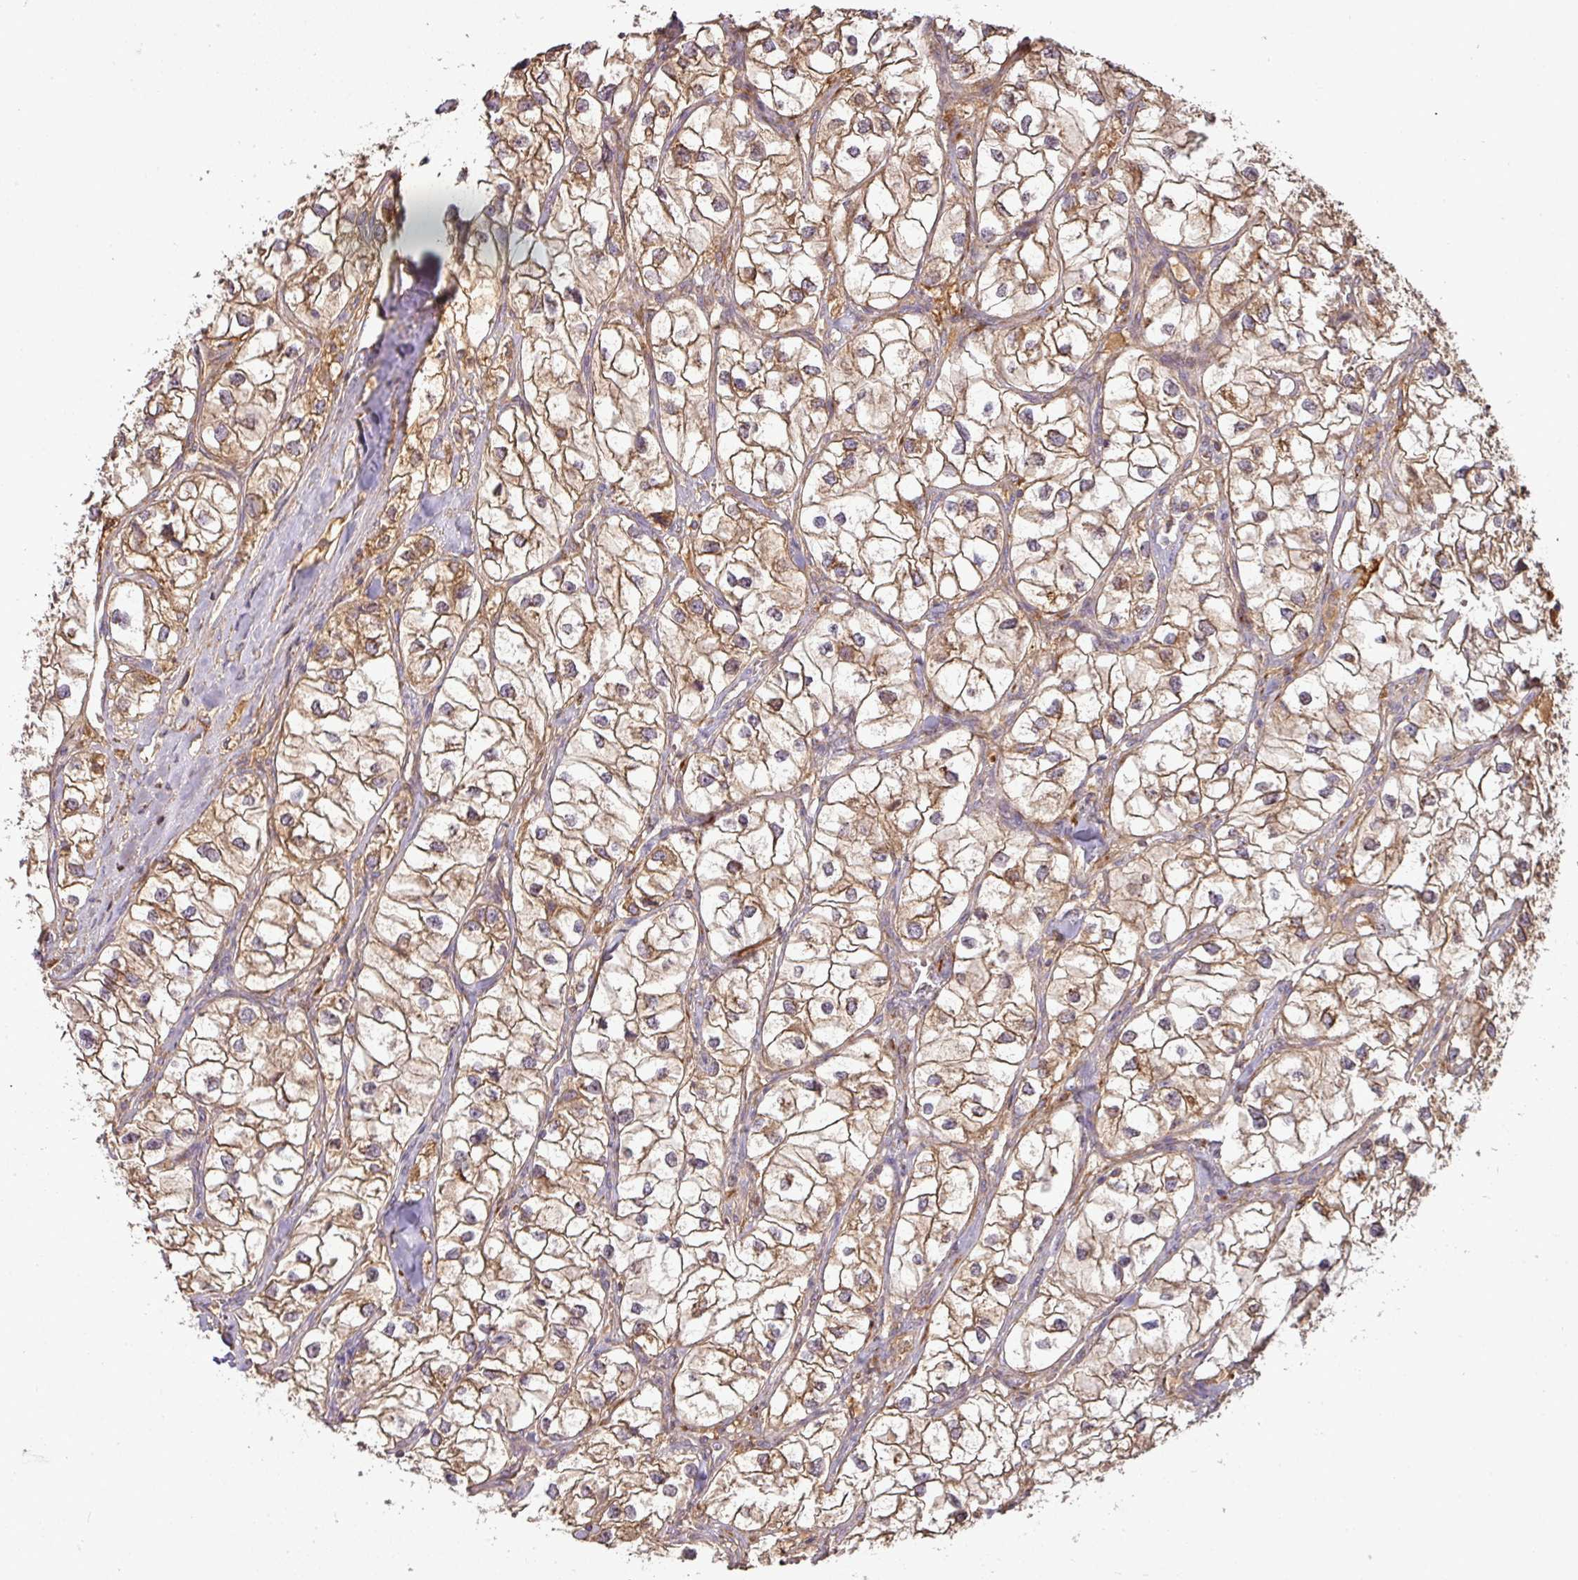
{"staining": {"intensity": "moderate", "quantity": ">75%", "location": "cytoplasmic/membranous"}, "tissue": "renal cancer", "cell_type": "Tumor cells", "image_type": "cancer", "snomed": [{"axis": "morphology", "description": "Adenocarcinoma, NOS"}, {"axis": "topography", "description": "Kidney"}], "caption": "Adenocarcinoma (renal) tissue reveals moderate cytoplasmic/membranous positivity in approximately >75% of tumor cells, visualized by immunohistochemistry.", "gene": "GALP", "patient": {"sex": "male", "age": 59}}